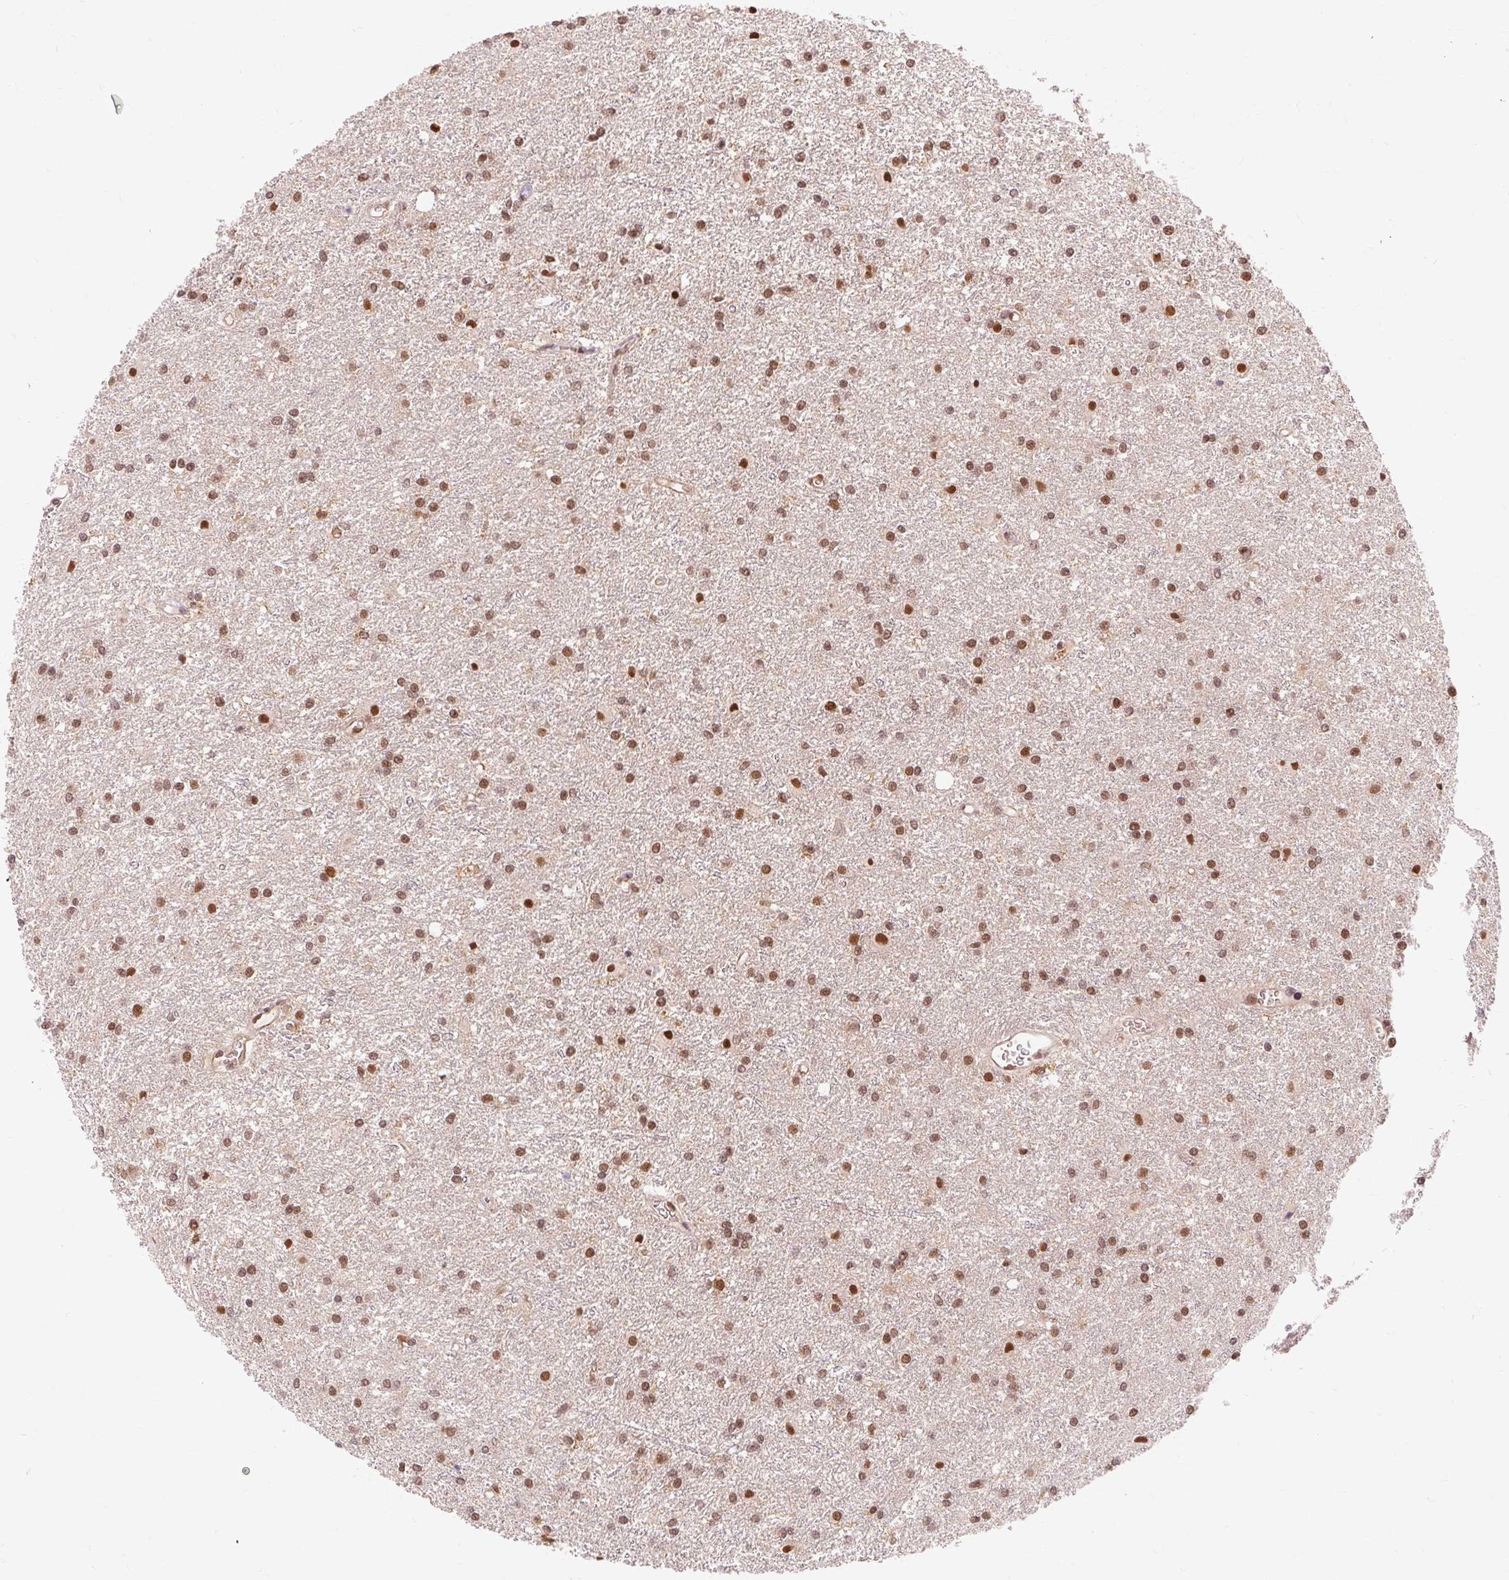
{"staining": {"intensity": "moderate", "quantity": ">75%", "location": "nuclear"}, "tissue": "glioma", "cell_type": "Tumor cells", "image_type": "cancer", "snomed": [{"axis": "morphology", "description": "Glioma, malignant, High grade"}, {"axis": "topography", "description": "Brain"}], "caption": "Immunohistochemical staining of malignant glioma (high-grade) shows medium levels of moderate nuclear protein expression in approximately >75% of tumor cells.", "gene": "CSTF1", "patient": {"sex": "female", "age": 50}}